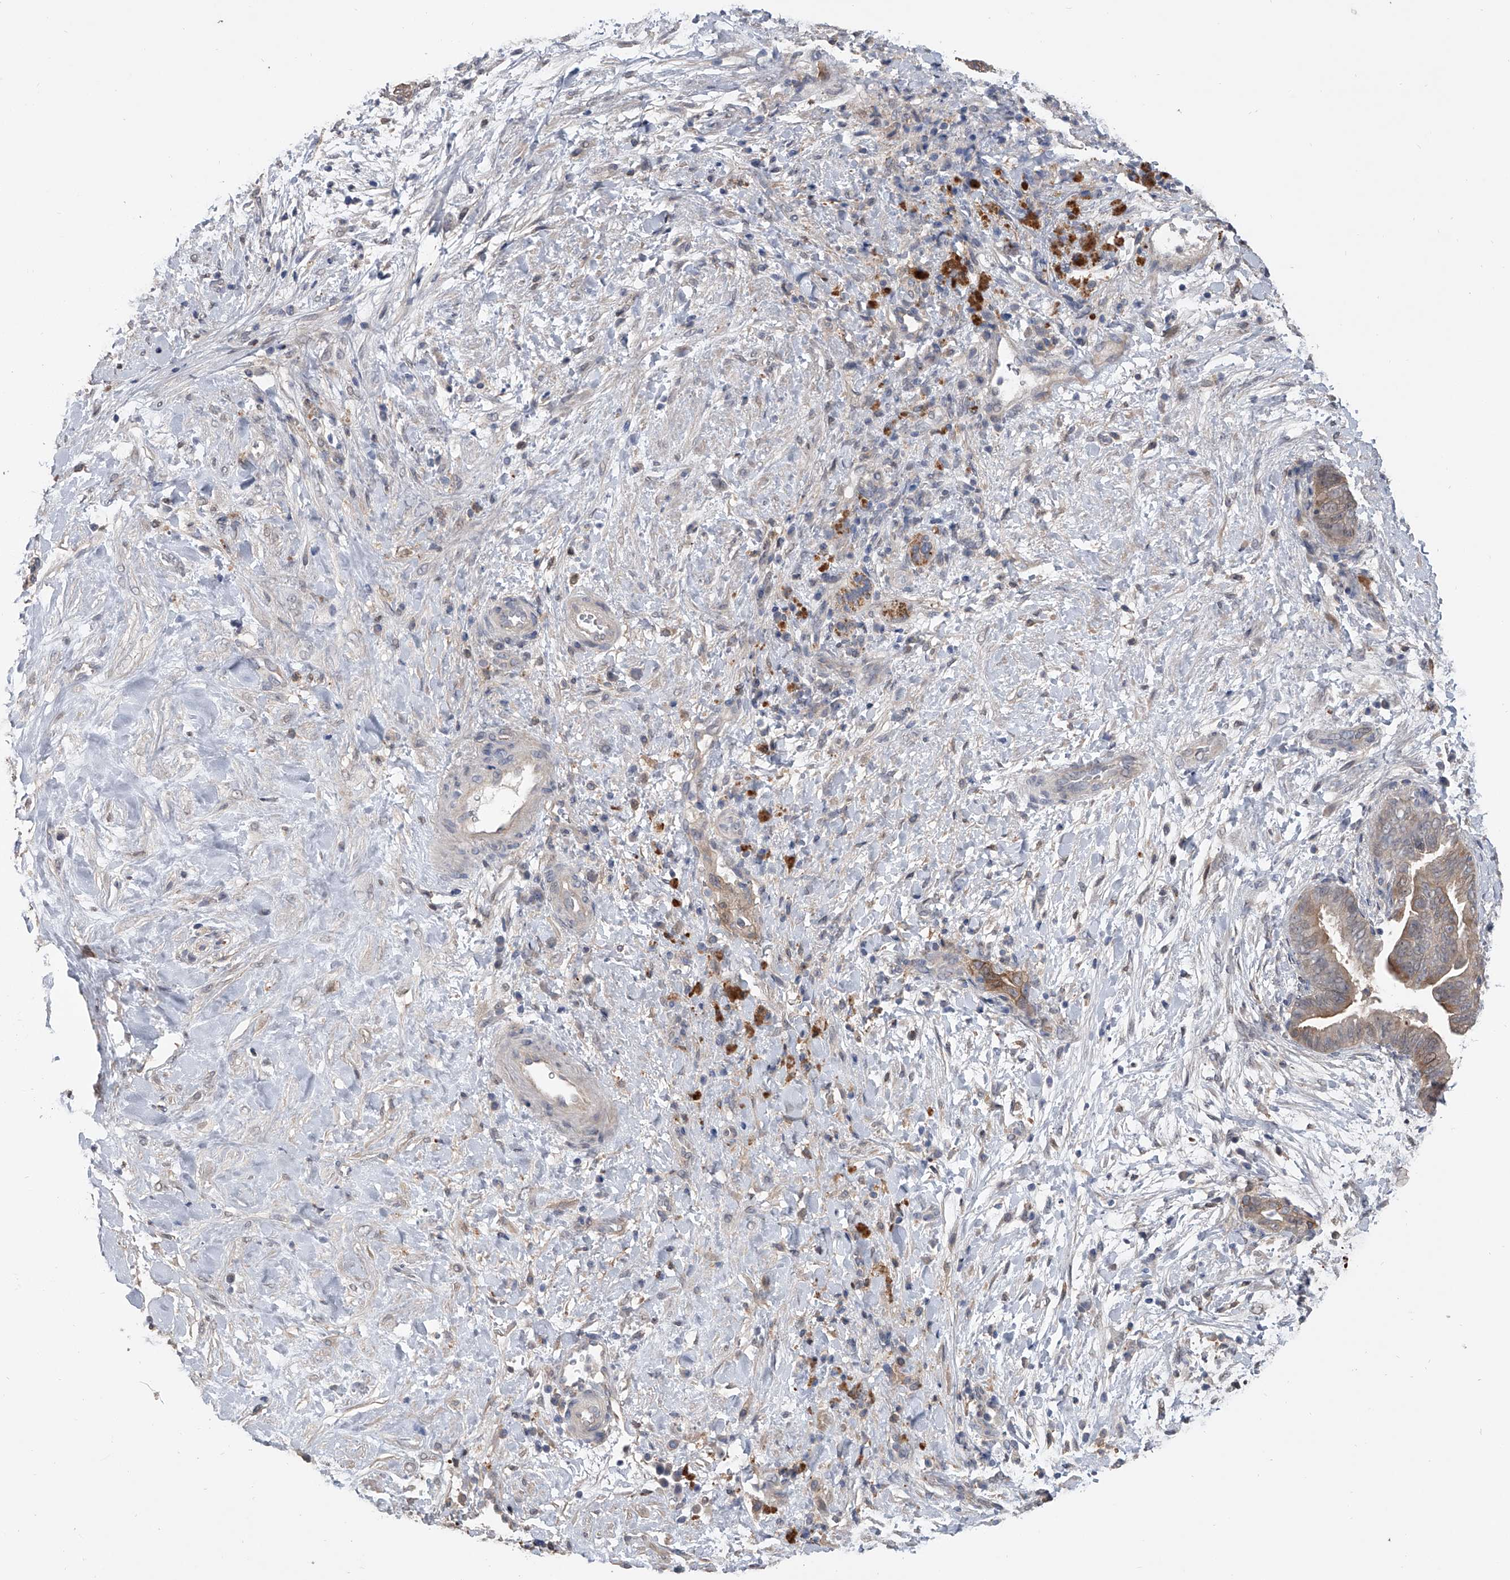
{"staining": {"intensity": "moderate", "quantity": "<25%", "location": "cytoplasmic/membranous"}, "tissue": "pancreatic cancer", "cell_type": "Tumor cells", "image_type": "cancer", "snomed": [{"axis": "morphology", "description": "Adenocarcinoma, NOS"}, {"axis": "topography", "description": "Pancreas"}], "caption": "This is a micrograph of immunohistochemistry (IHC) staining of pancreatic adenocarcinoma, which shows moderate positivity in the cytoplasmic/membranous of tumor cells.", "gene": "DOCK9", "patient": {"sex": "male", "age": 75}}